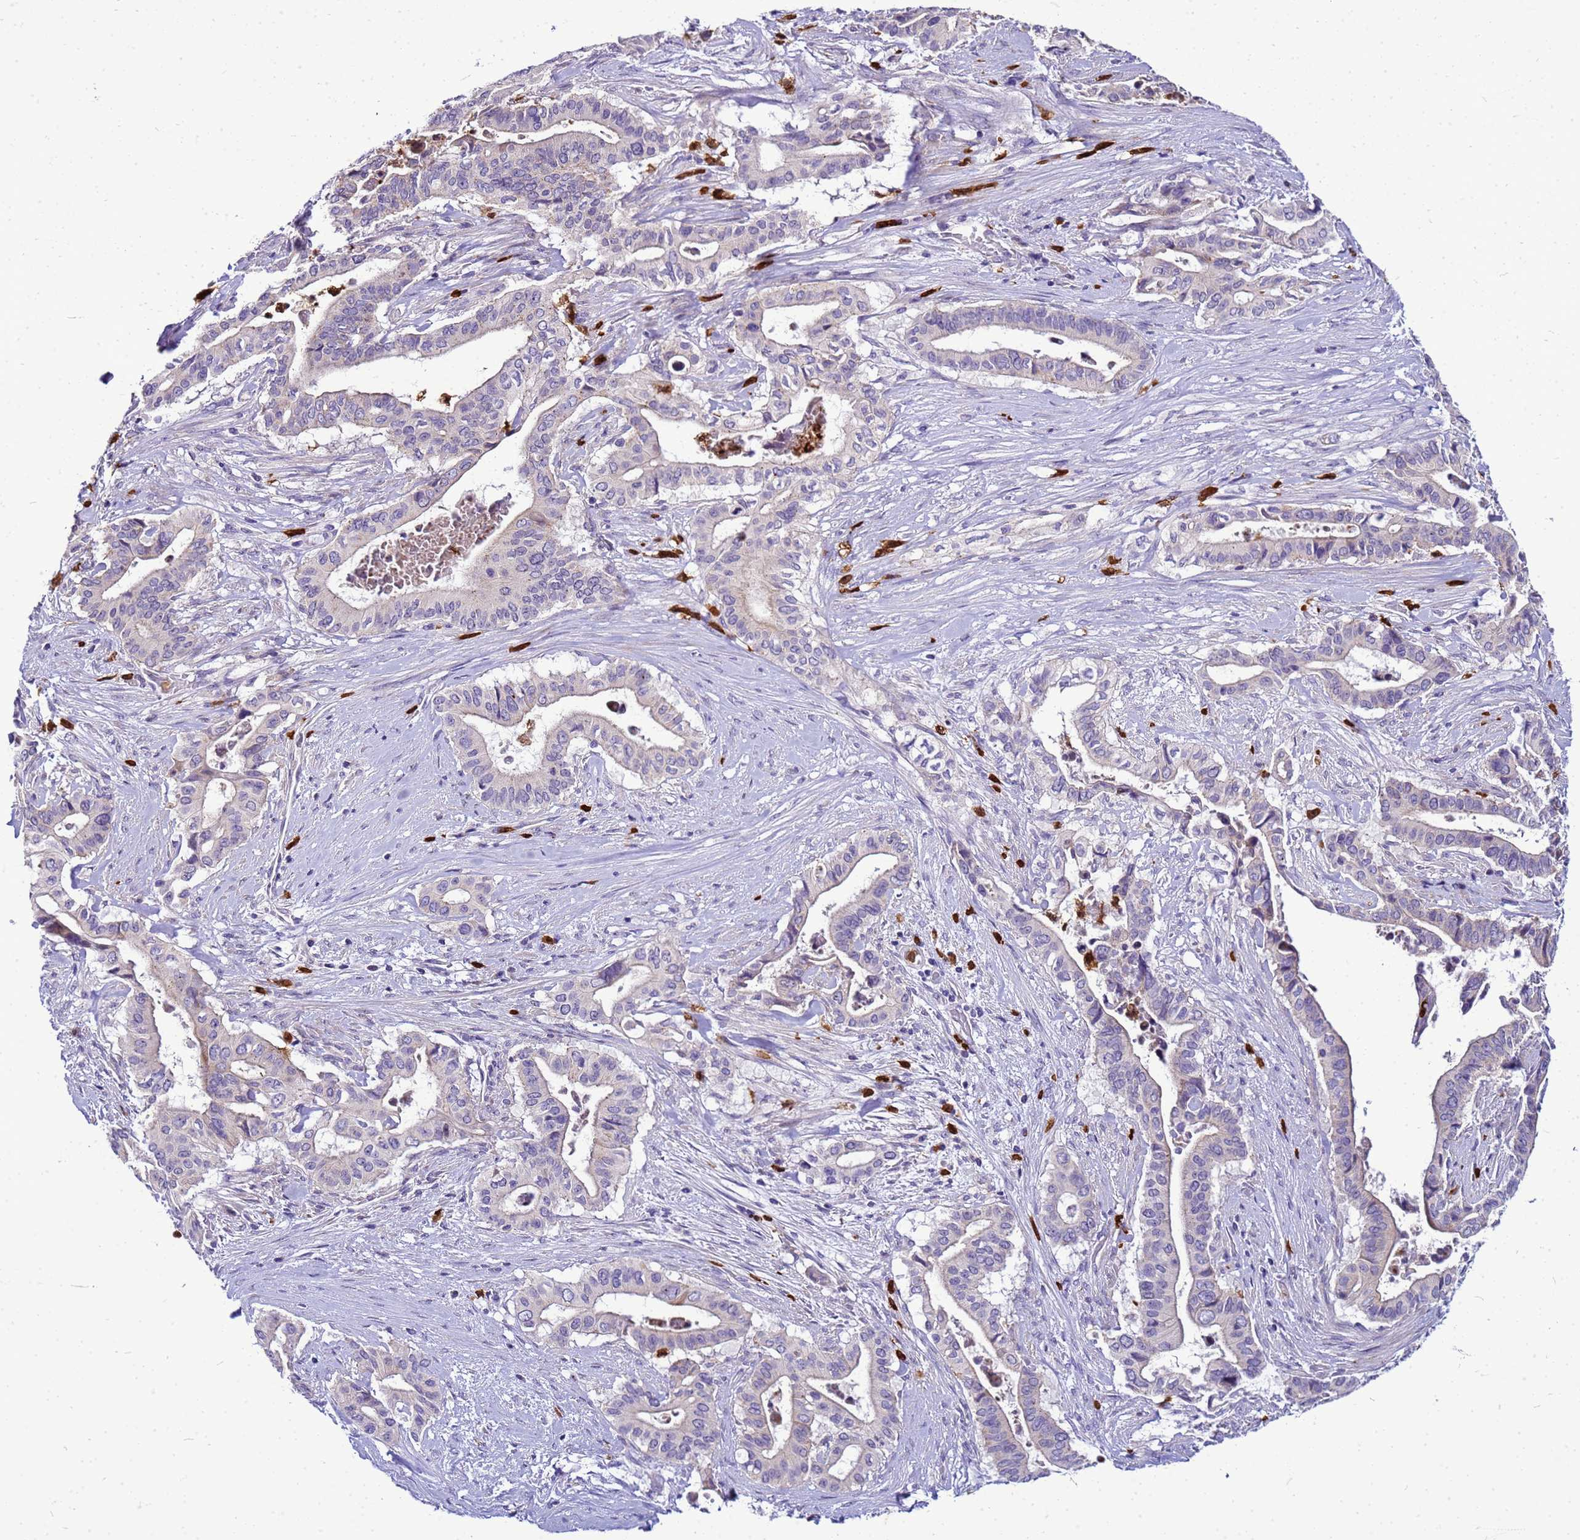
{"staining": {"intensity": "negative", "quantity": "none", "location": "none"}, "tissue": "pancreatic cancer", "cell_type": "Tumor cells", "image_type": "cancer", "snomed": [{"axis": "morphology", "description": "Adenocarcinoma, NOS"}, {"axis": "topography", "description": "Pancreas"}], "caption": "Immunohistochemical staining of human pancreatic cancer (adenocarcinoma) exhibits no significant positivity in tumor cells.", "gene": "VPS4B", "patient": {"sex": "female", "age": 77}}